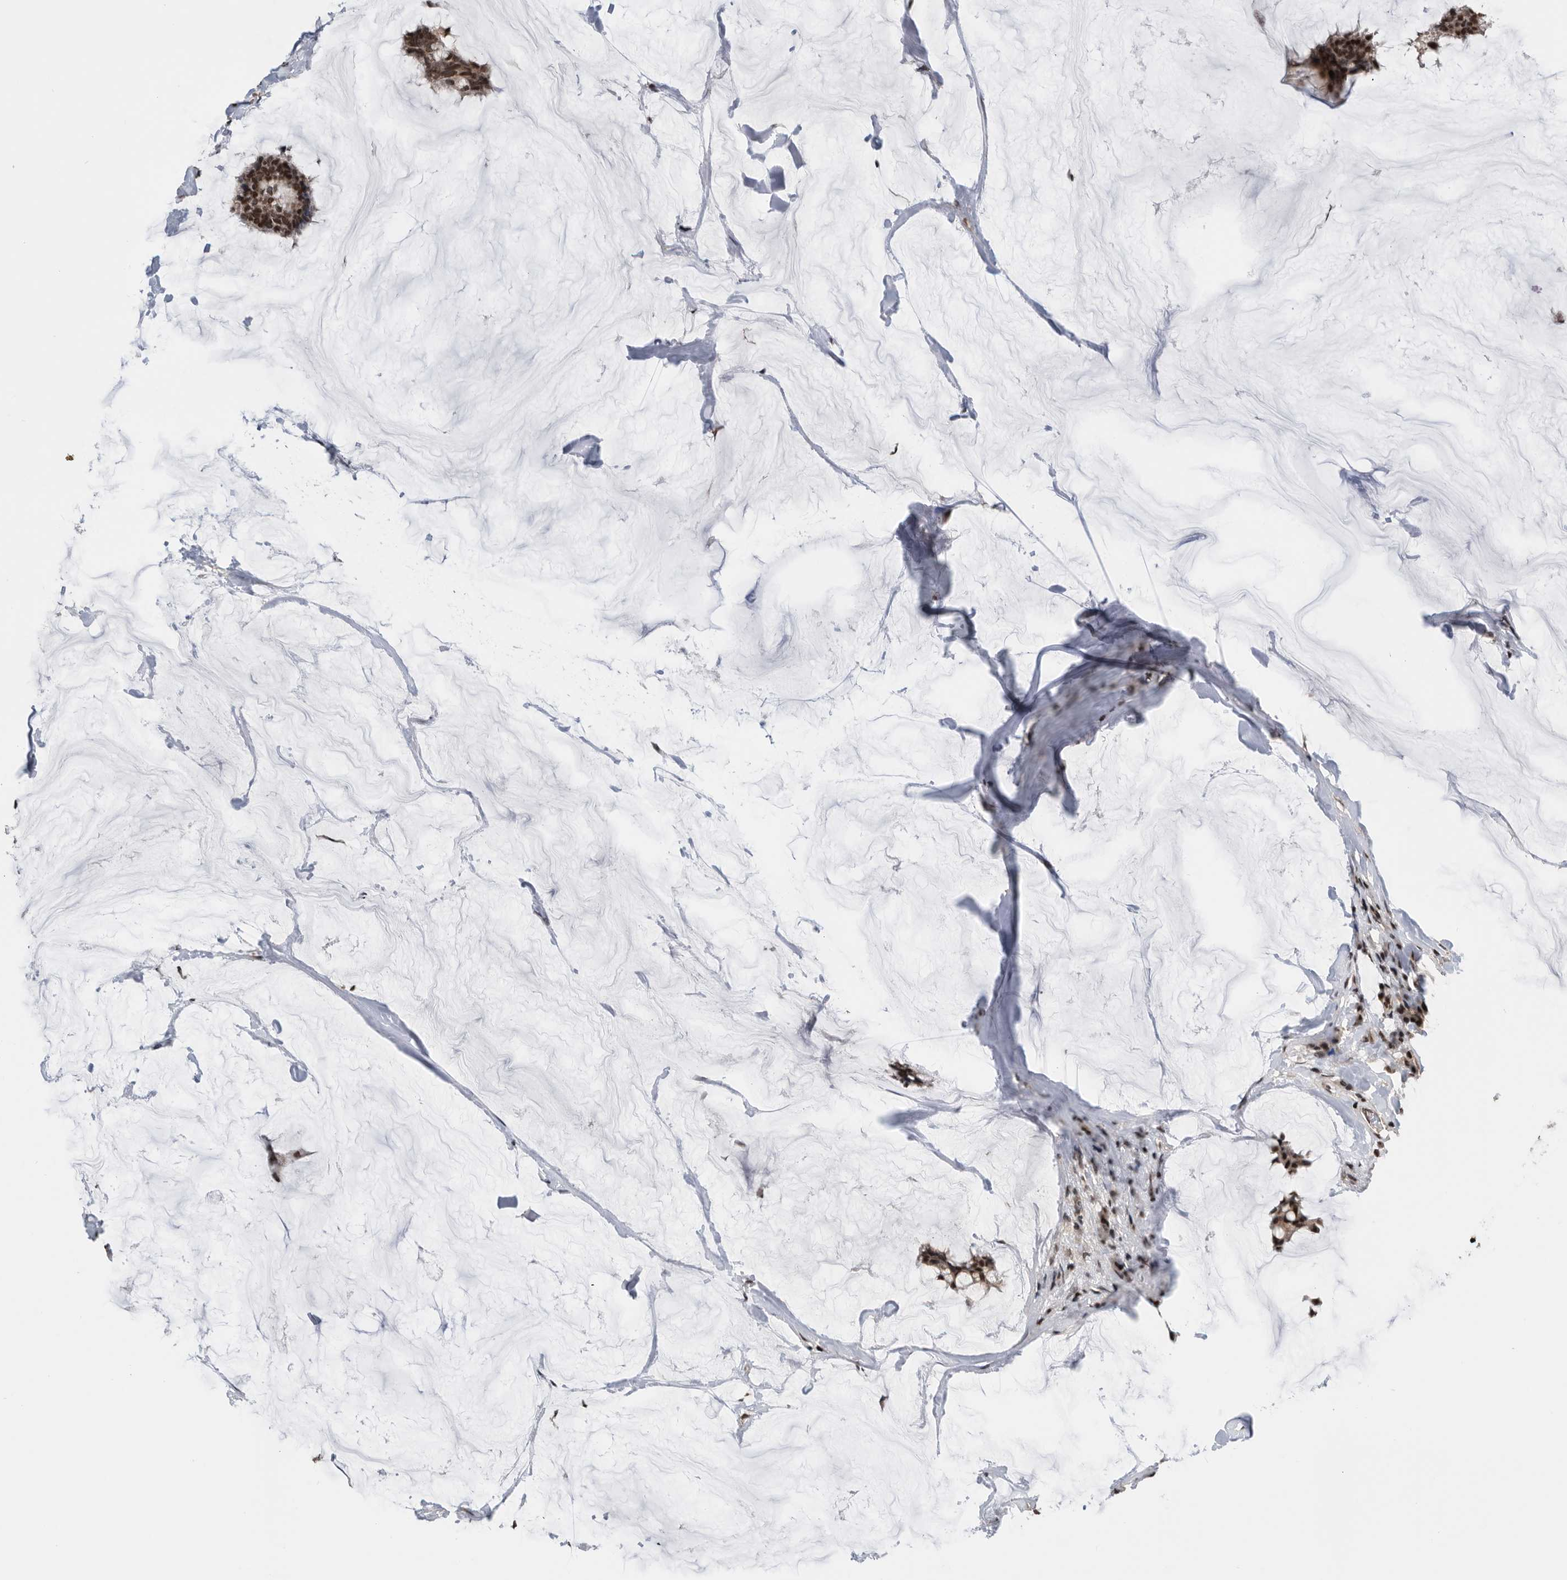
{"staining": {"intensity": "moderate", "quantity": ">75%", "location": "nuclear"}, "tissue": "breast cancer", "cell_type": "Tumor cells", "image_type": "cancer", "snomed": [{"axis": "morphology", "description": "Duct carcinoma"}, {"axis": "topography", "description": "Breast"}], "caption": "Immunohistochemistry of breast cancer (infiltrating ductal carcinoma) displays medium levels of moderate nuclear positivity in approximately >75% of tumor cells.", "gene": "SNRNP48", "patient": {"sex": "female", "age": 93}}